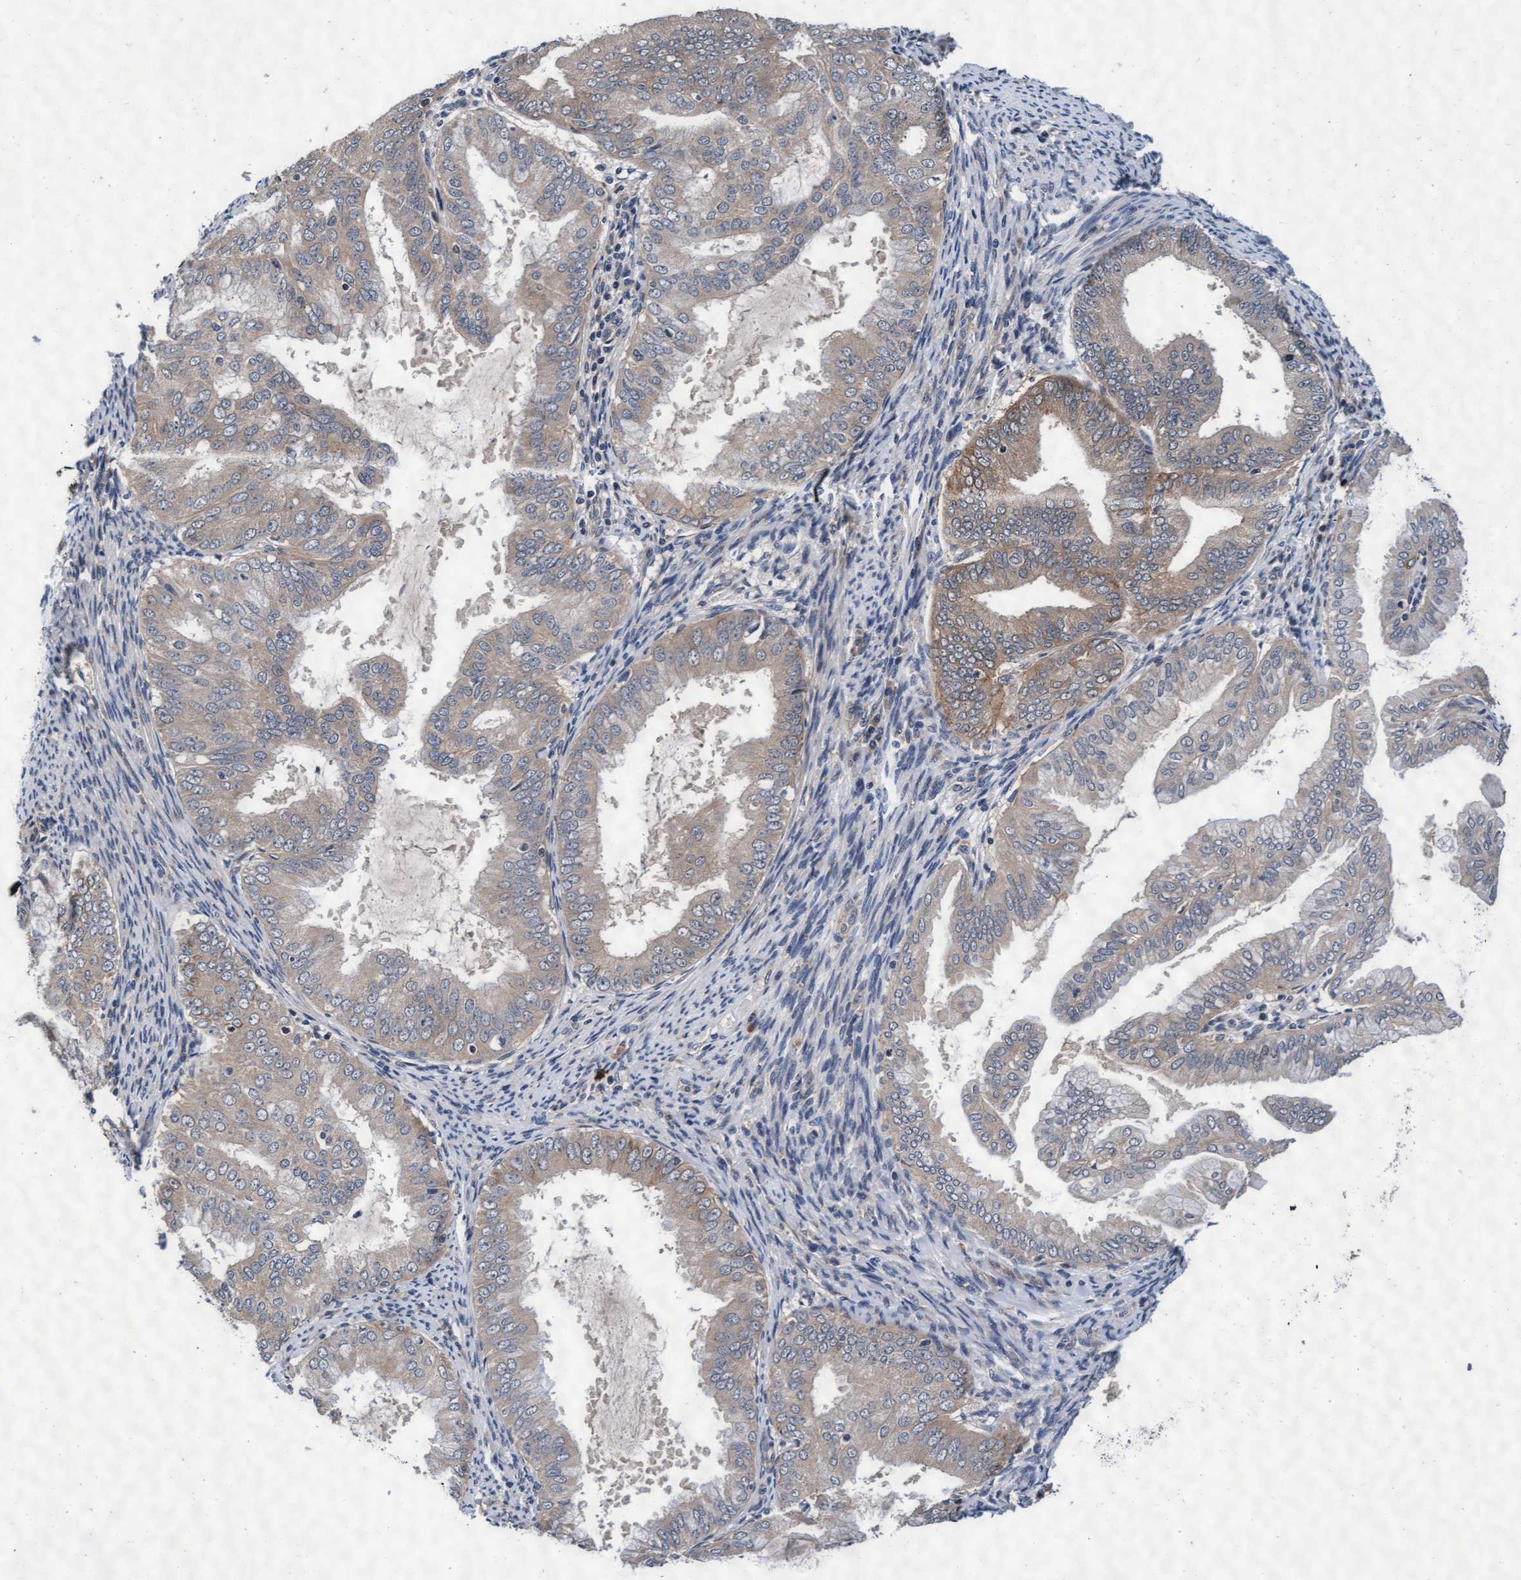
{"staining": {"intensity": "weak", "quantity": ">75%", "location": "cytoplasmic/membranous"}, "tissue": "endometrial cancer", "cell_type": "Tumor cells", "image_type": "cancer", "snomed": [{"axis": "morphology", "description": "Adenocarcinoma, NOS"}, {"axis": "topography", "description": "Endometrium"}], "caption": "Endometrial cancer (adenocarcinoma) stained with immunohistochemistry displays weak cytoplasmic/membranous expression in approximately >75% of tumor cells. (Stains: DAB in brown, nuclei in blue, Microscopy: brightfield microscopy at high magnification).", "gene": "EFCAB13", "patient": {"sex": "female", "age": 63}}